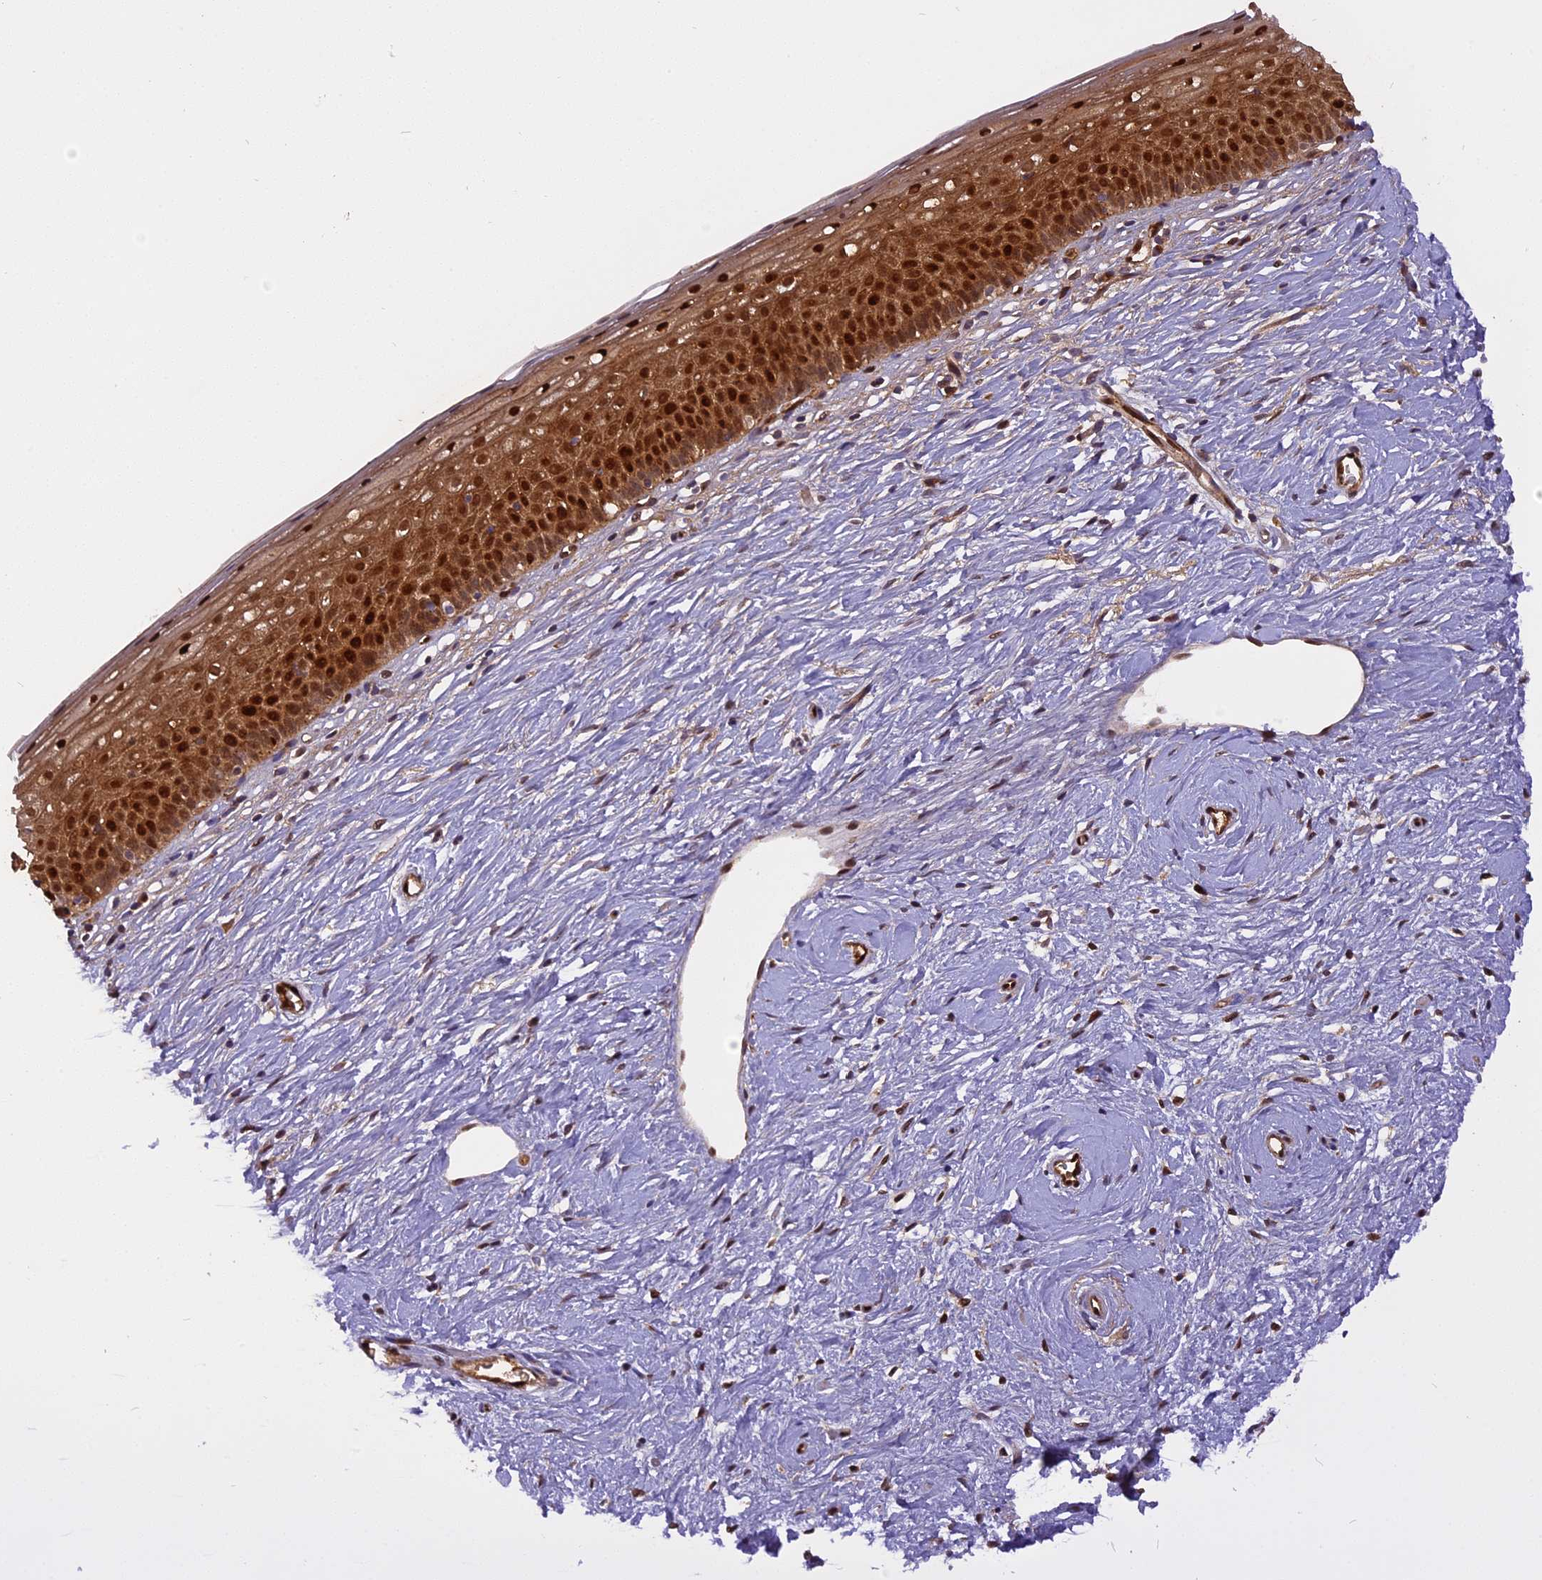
{"staining": {"intensity": "moderate", "quantity": ">75%", "location": "cytoplasmic/membranous,nuclear"}, "tissue": "cervix", "cell_type": "Glandular cells", "image_type": "normal", "snomed": [{"axis": "morphology", "description": "Normal tissue, NOS"}, {"axis": "topography", "description": "Cervix"}], "caption": "Protein positivity by IHC demonstrates moderate cytoplasmic/membranous,nuclear expression in approximately >75% of glandular cells in benign cervix. (Brightfield microscopy of DAB IHC at high magnification).", "gene": "MICALL1", "patient": {"sex": "female", "age": 57}}